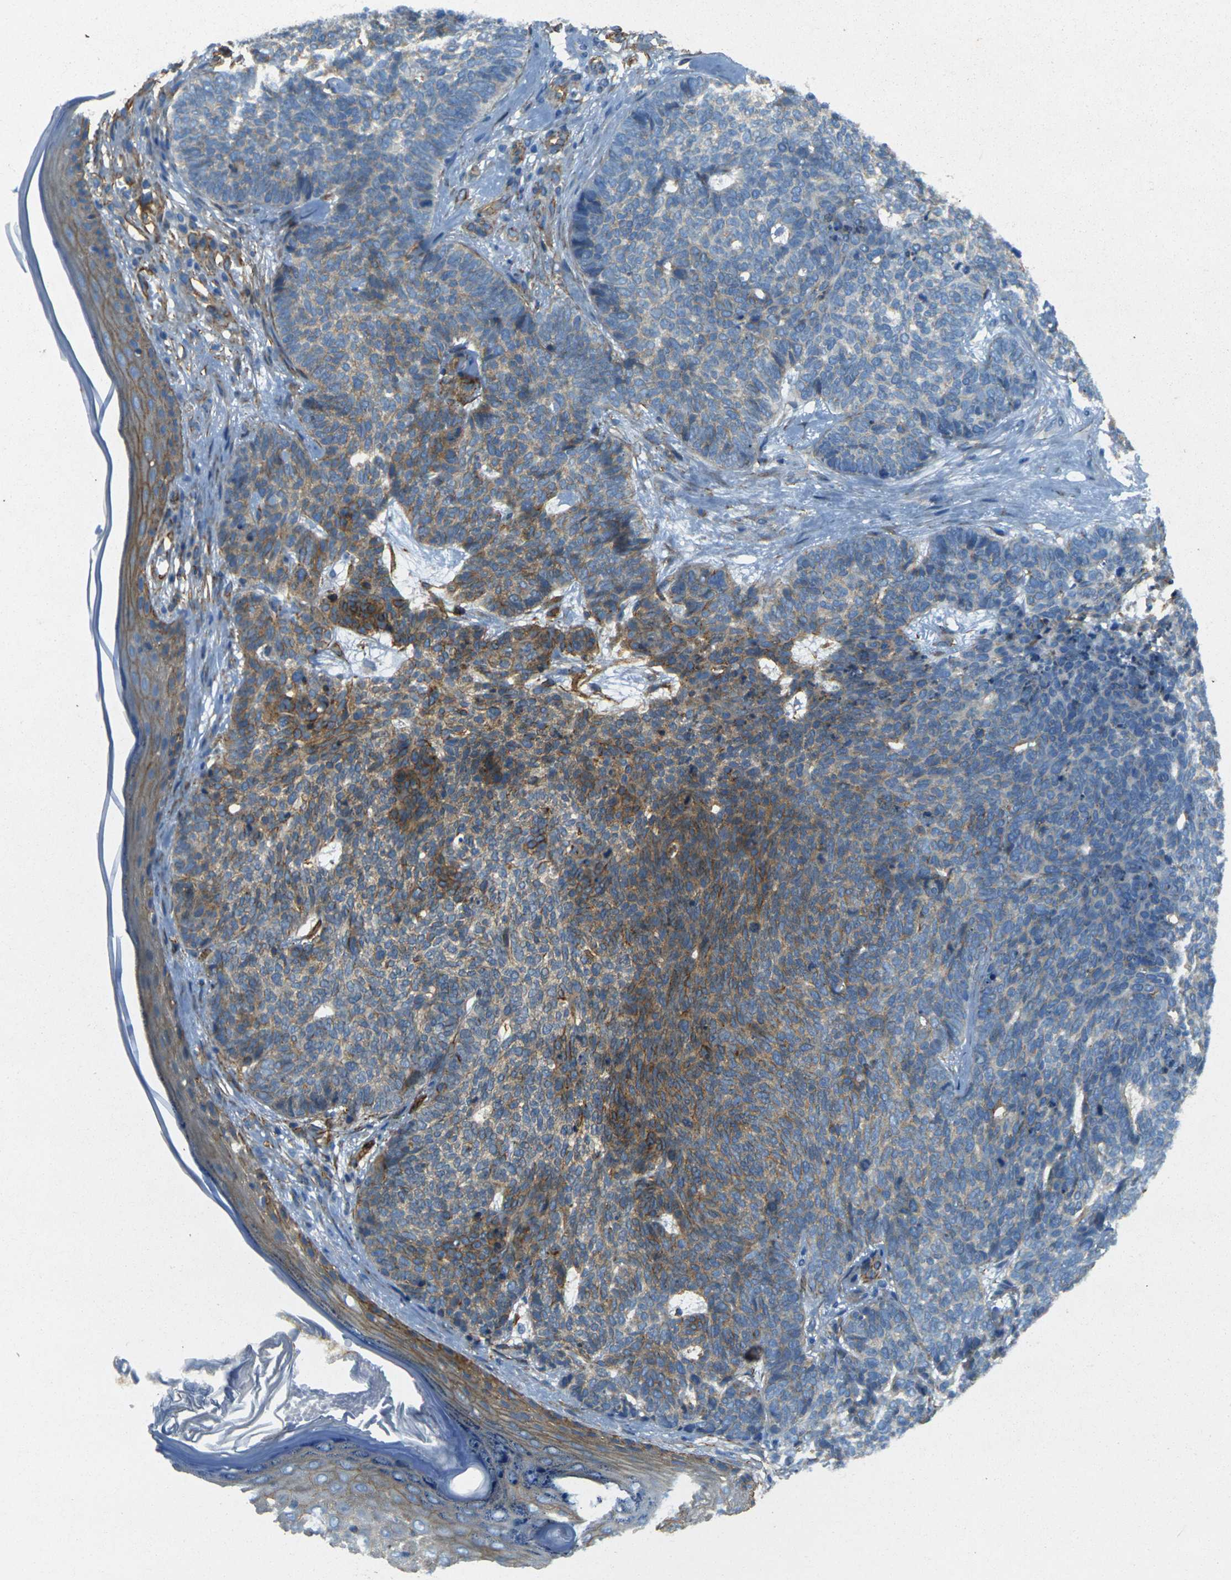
{"staining": {"intensity": "moderate", "quantity": "<25%", "location": "cytoplasmic/membranous"}, "tissue": "skin cancer", "cell_type": "Tumor cells", "image_type": "cancer", "snomed": [{"axis": "morphology", "description": "Basal cell carcinoma"}, {"axis": "topography", "description": "Skin"}], "caption": "Immunohistochemical staining of human skin cancer displays low levels of moderate cytoplasmic/membranous expression in about <25% of tumor cells. (DAB IHC with brightfield microscopy, high magnification).", "gene": "EPHA7", "patient": {"sex": "female", "age": 84}}